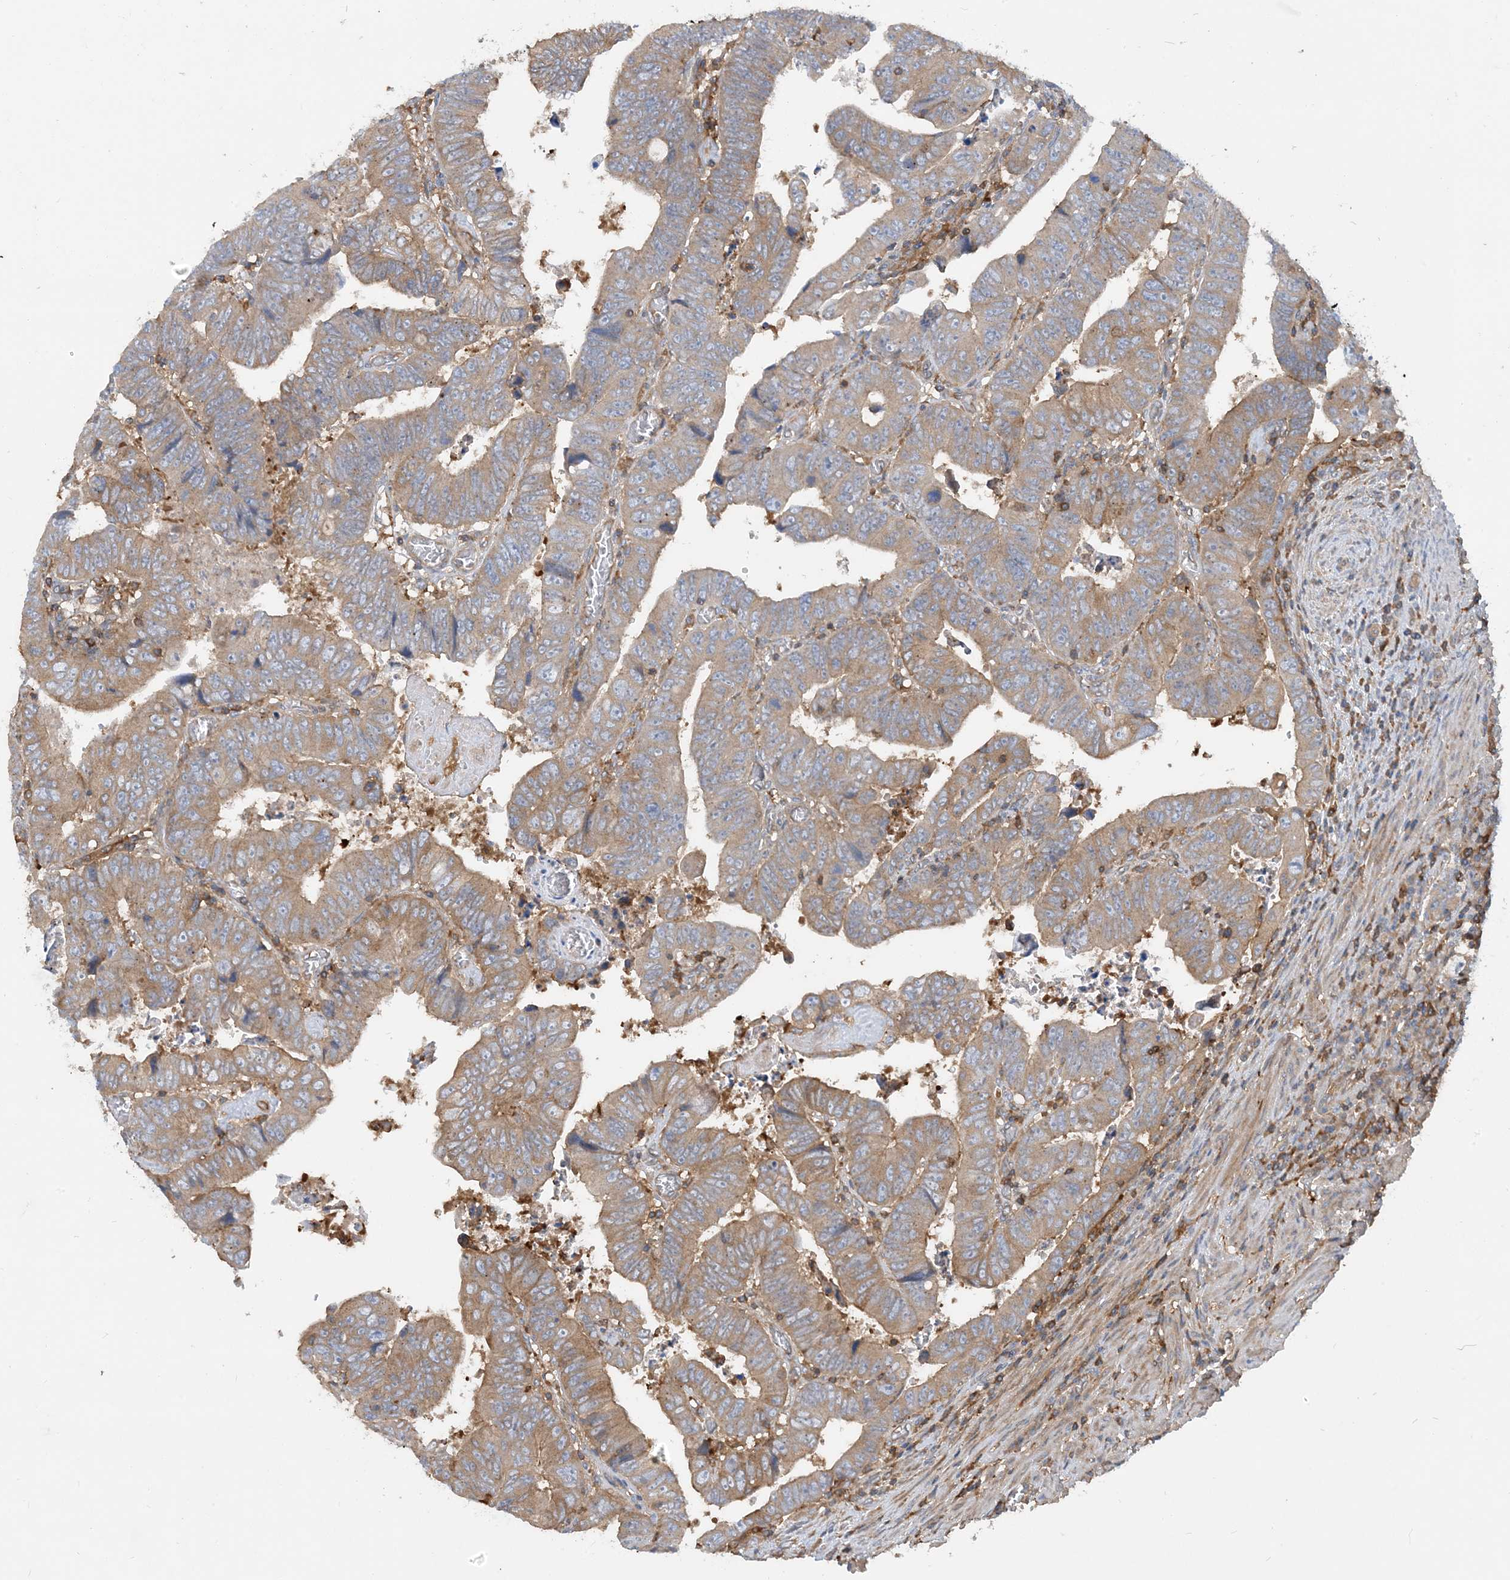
{"staining": {"intensity": "moderate", "quantity": ">75%", "location": "cytoplasmic/membranous"}, "tissue": "colorectal cancer", "cell_type": "Tumor cells", "image_type": "cancer", "snomed": [{"axis": "morphology", "description": "Normal tissue, NOS"}, {"axis": "morphology", "description": "Adenocarcinoma, NOS"}, {"axis": "topography", "description": "Rectum"}], "caption": "Immunohistochemistry (IHC) histopathology image of neoplastic tissue: colorectal adenocarcinoma stained using immunohistochemistry shows medium levels of moderate protein expression localized specifically in the cytoplasmic/membranous of tumor cells, appearing as a cytoplasmic/membranous brown color.", "gene": "SFMBT2", "patient": {"sex": "female", "age": 65}}